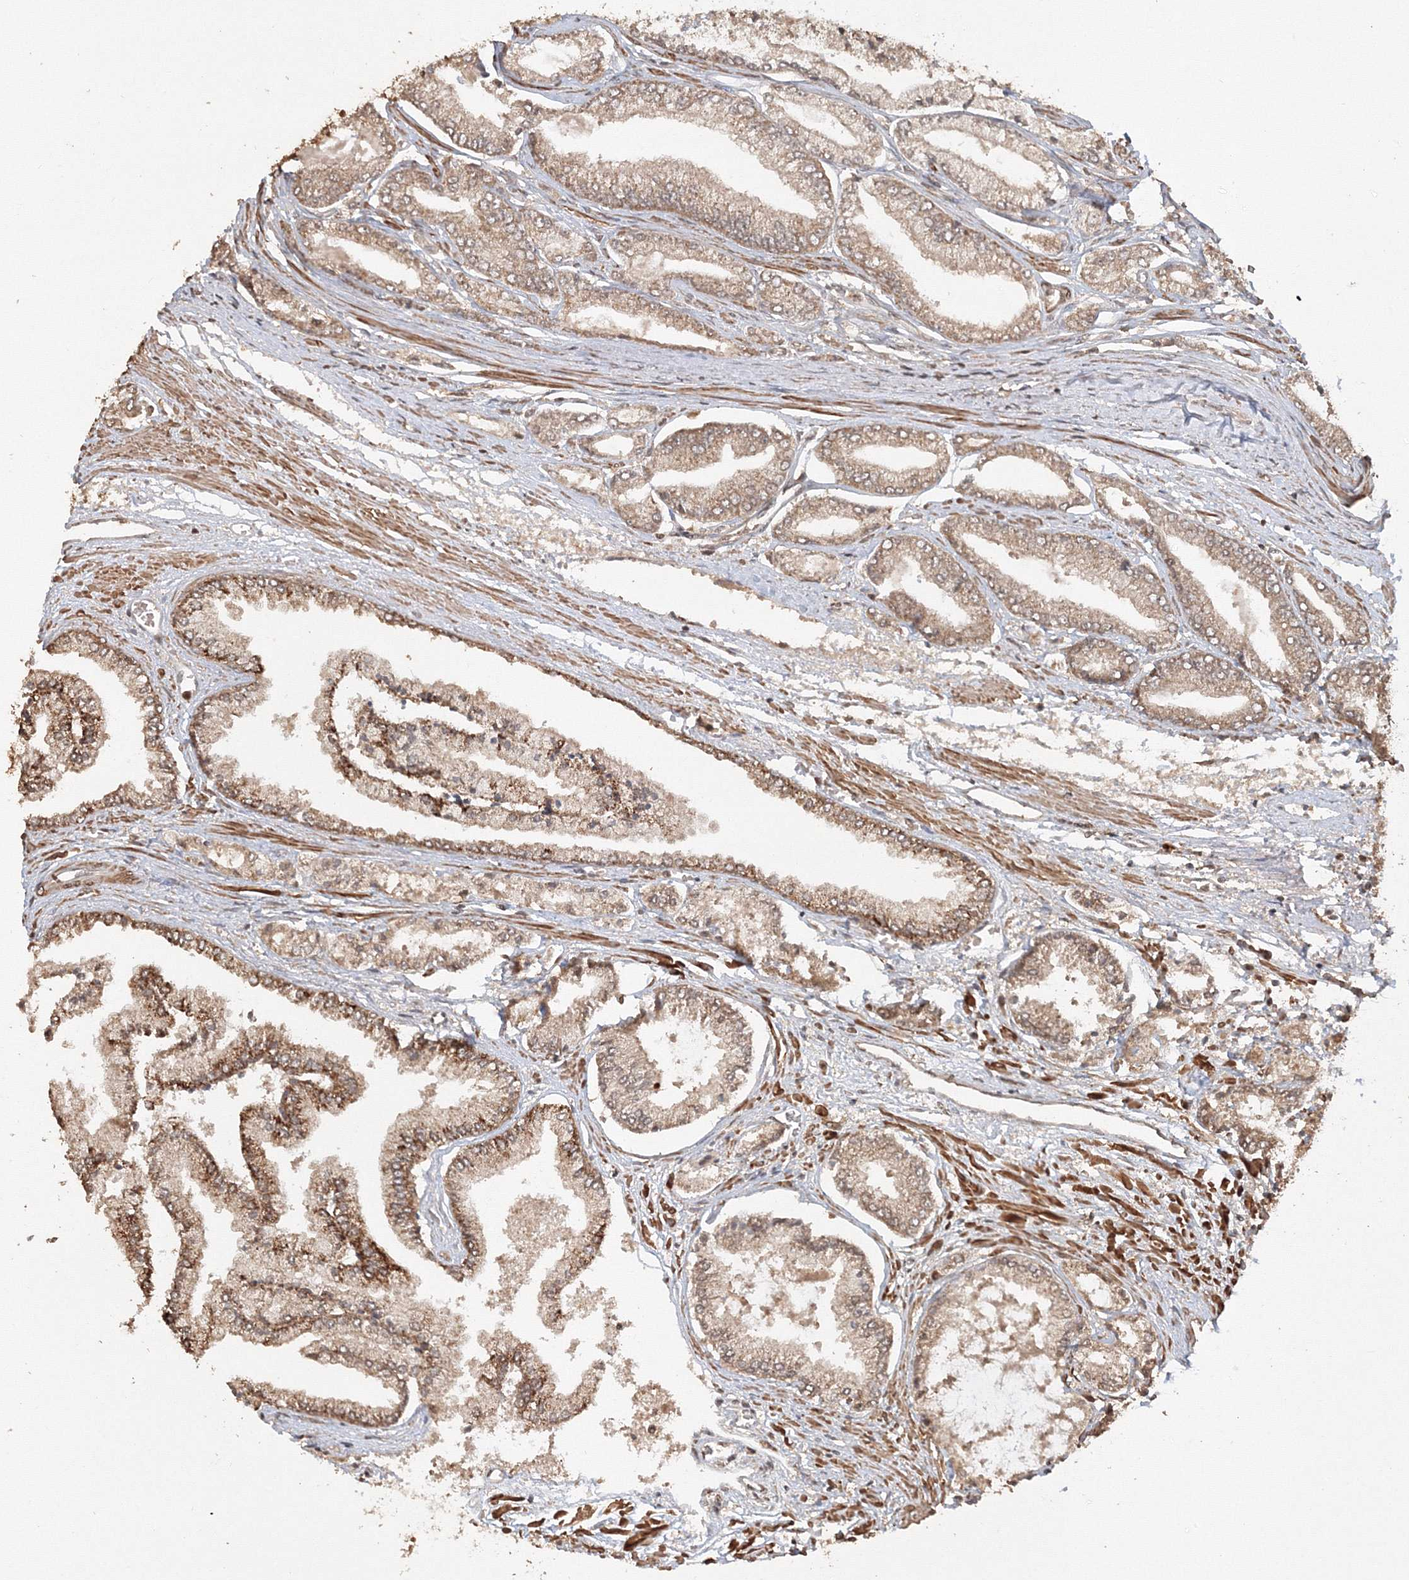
{"staining": {"intensity": "moderate", "quantity": "25%-75%", "location": "cytoplasmic/membranous"}, "tissue": "prostate cancer", "cell_type": "Tumor cells", "image_type": "cancer", "snomed": [{"axis": "morphology", "description": "Adenocarcinoma, Low grade"}, {"axis": "topography", "description": "Prostate"}], "caption": "Protein expression analysis of prostate cancer shows moderate cytoplasmic/membranous expression in about 25%-75% of tumor cells.", "gene": "CCDC122", "patient": {"sex": "male", "age": 52}}